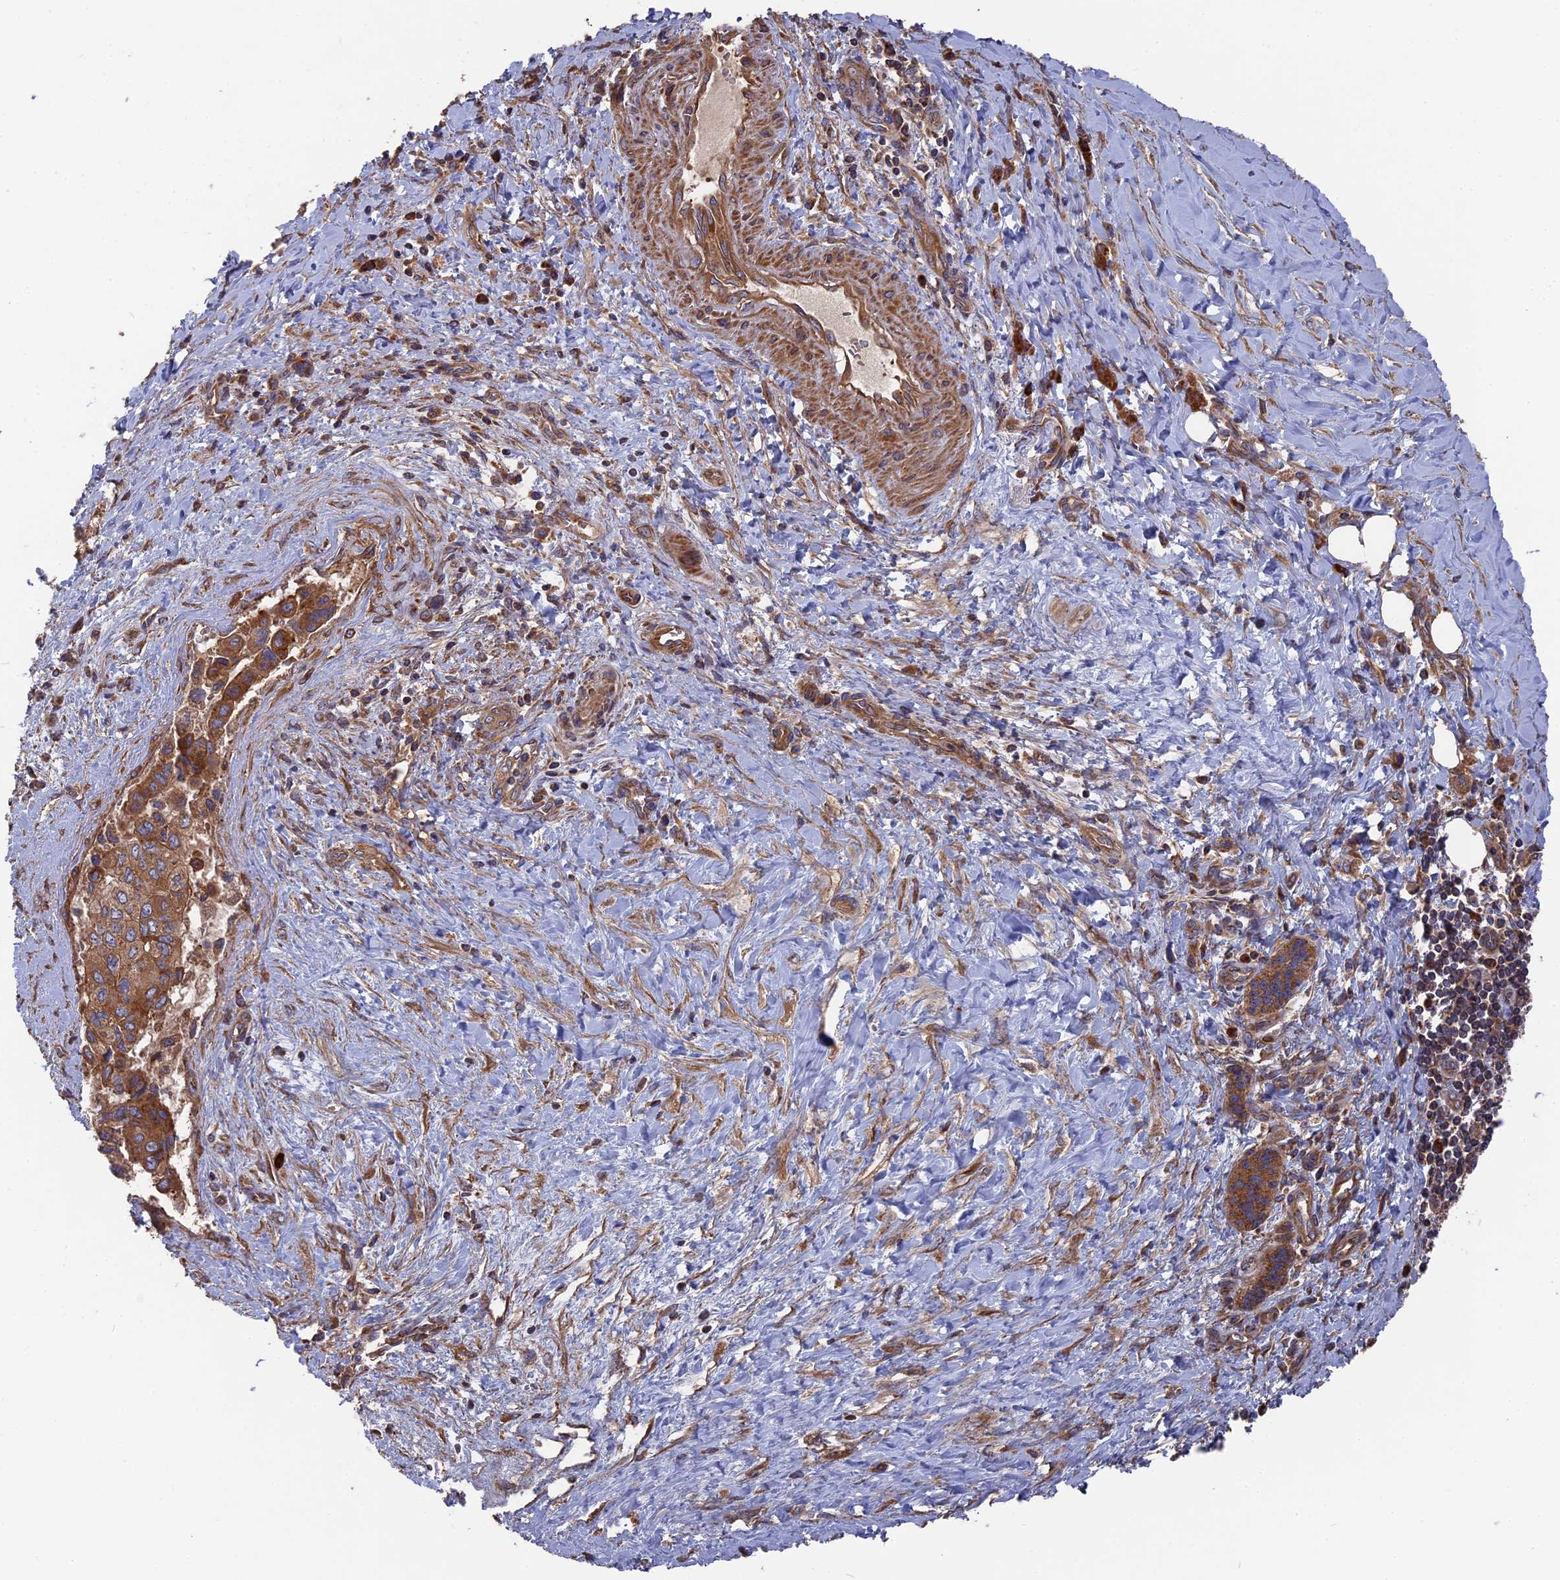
{"staining": {"intensity": "strong", "quantity": ">75%", "location": "cytoplasmic/membranous"}, "tissue": "pancreatic cancer", "cell_type": "Tumor cells", "image_type": "cancer", "snomed": [{"axis": "morphology", "description": "Adenocarcinoma, NOS"}, {"axis": "topography", "description": "Pancreas"}], "caption": "Pancreatic cancer (adenocarcinoma) tissue shows strong cytoplasmic/membranous staining in approximately >75% of tumor cells, visualized by immunohistochemistry.", "gene": "TELO2", "patient": {"sex": "male", "age": 51}}